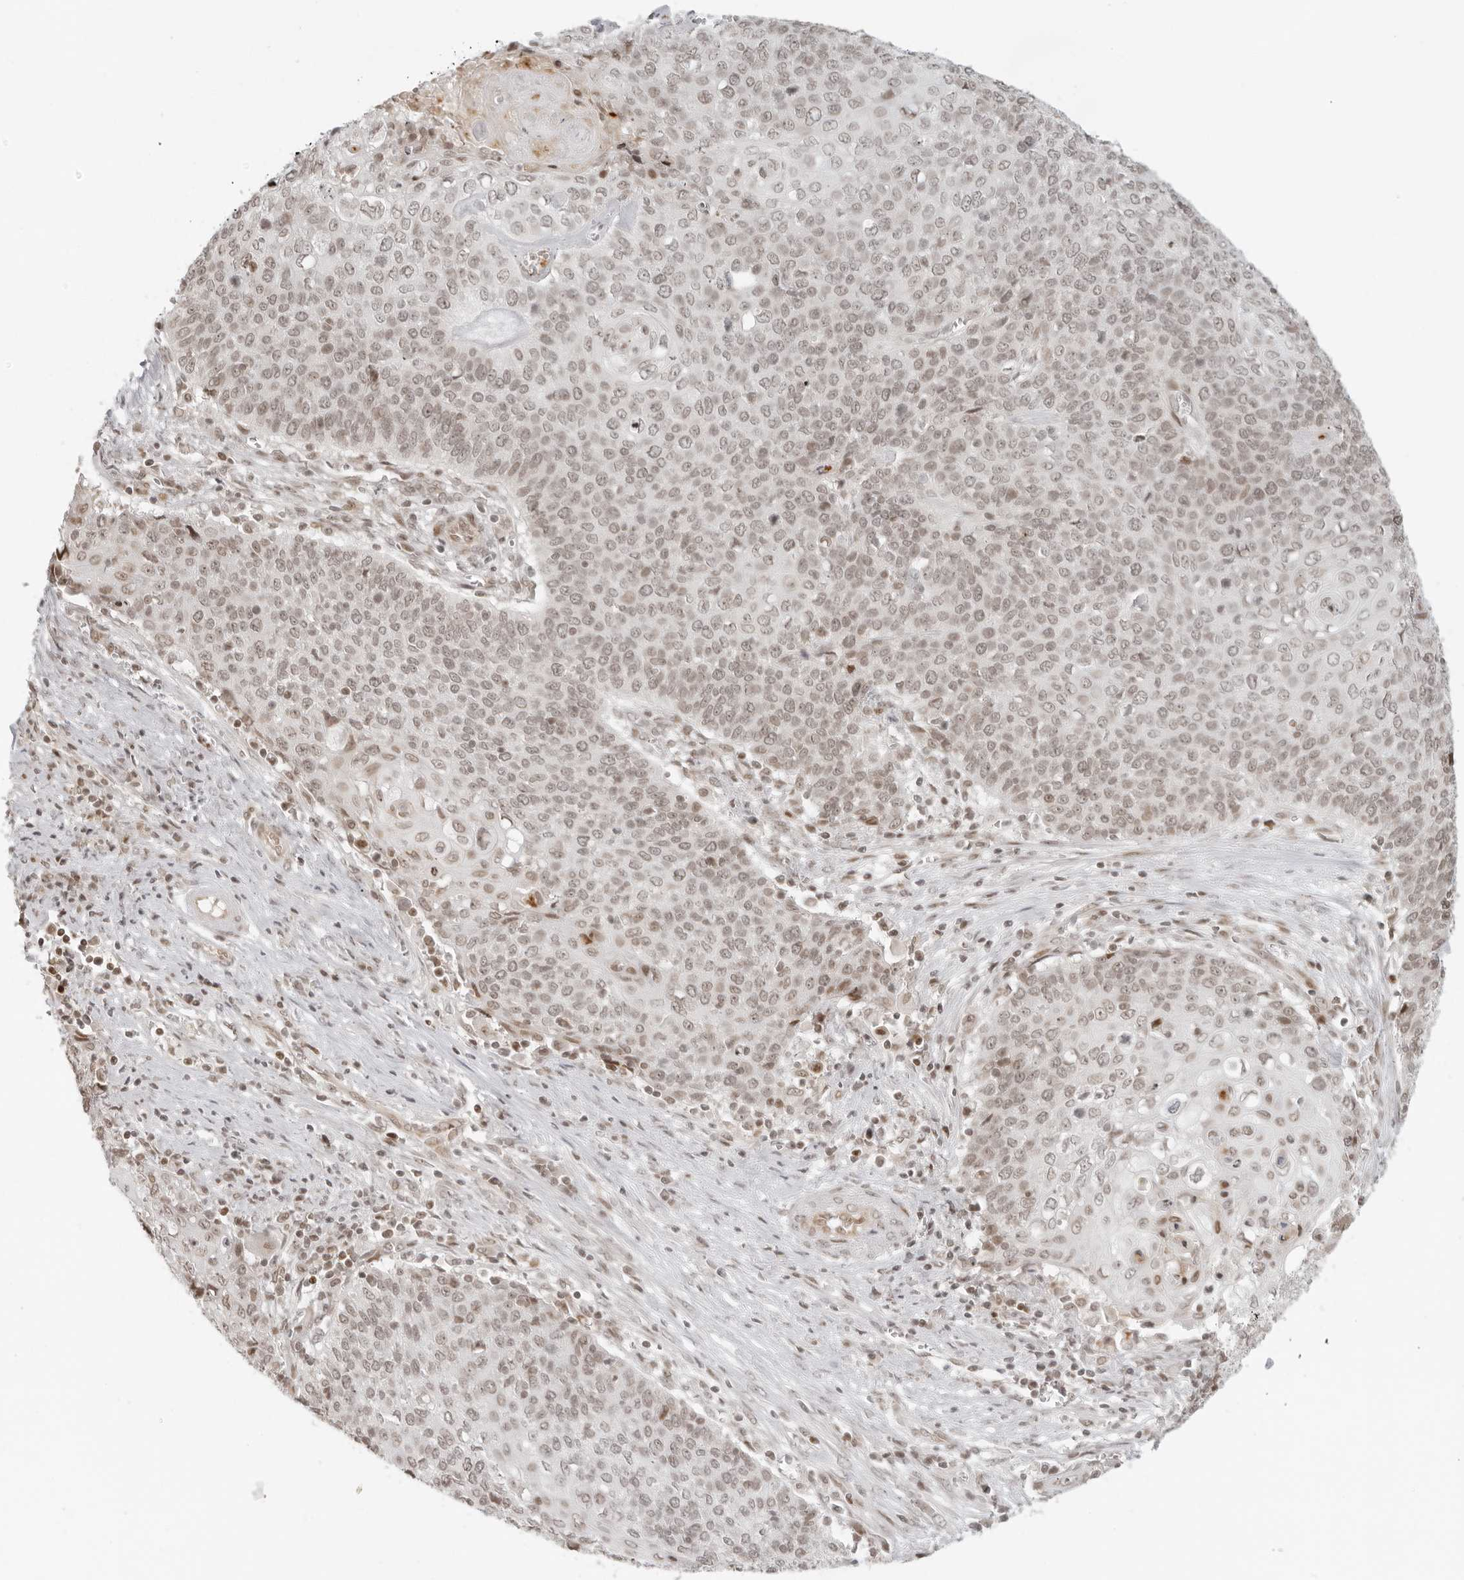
{"staining": {"intensity": "weak", "quantity": ">75%", "location": "nuclear"}, "tissue": "cervical cancer", "cell_type": "Tumor cells", "image_type": "cancer", "snomed": [{"axis": "morphology", "description": "Squamous cell carcinoma, NOS"}, {"axis": "topography", "description": "Cervix"}], "caption": "DAB immunohistochemical staining of human cervical cancer reveals weak nuclear protein staining in about >75% of tumor cells.", "gene": "ZNF407", "patient": {"sex": "female", "age": 39}}